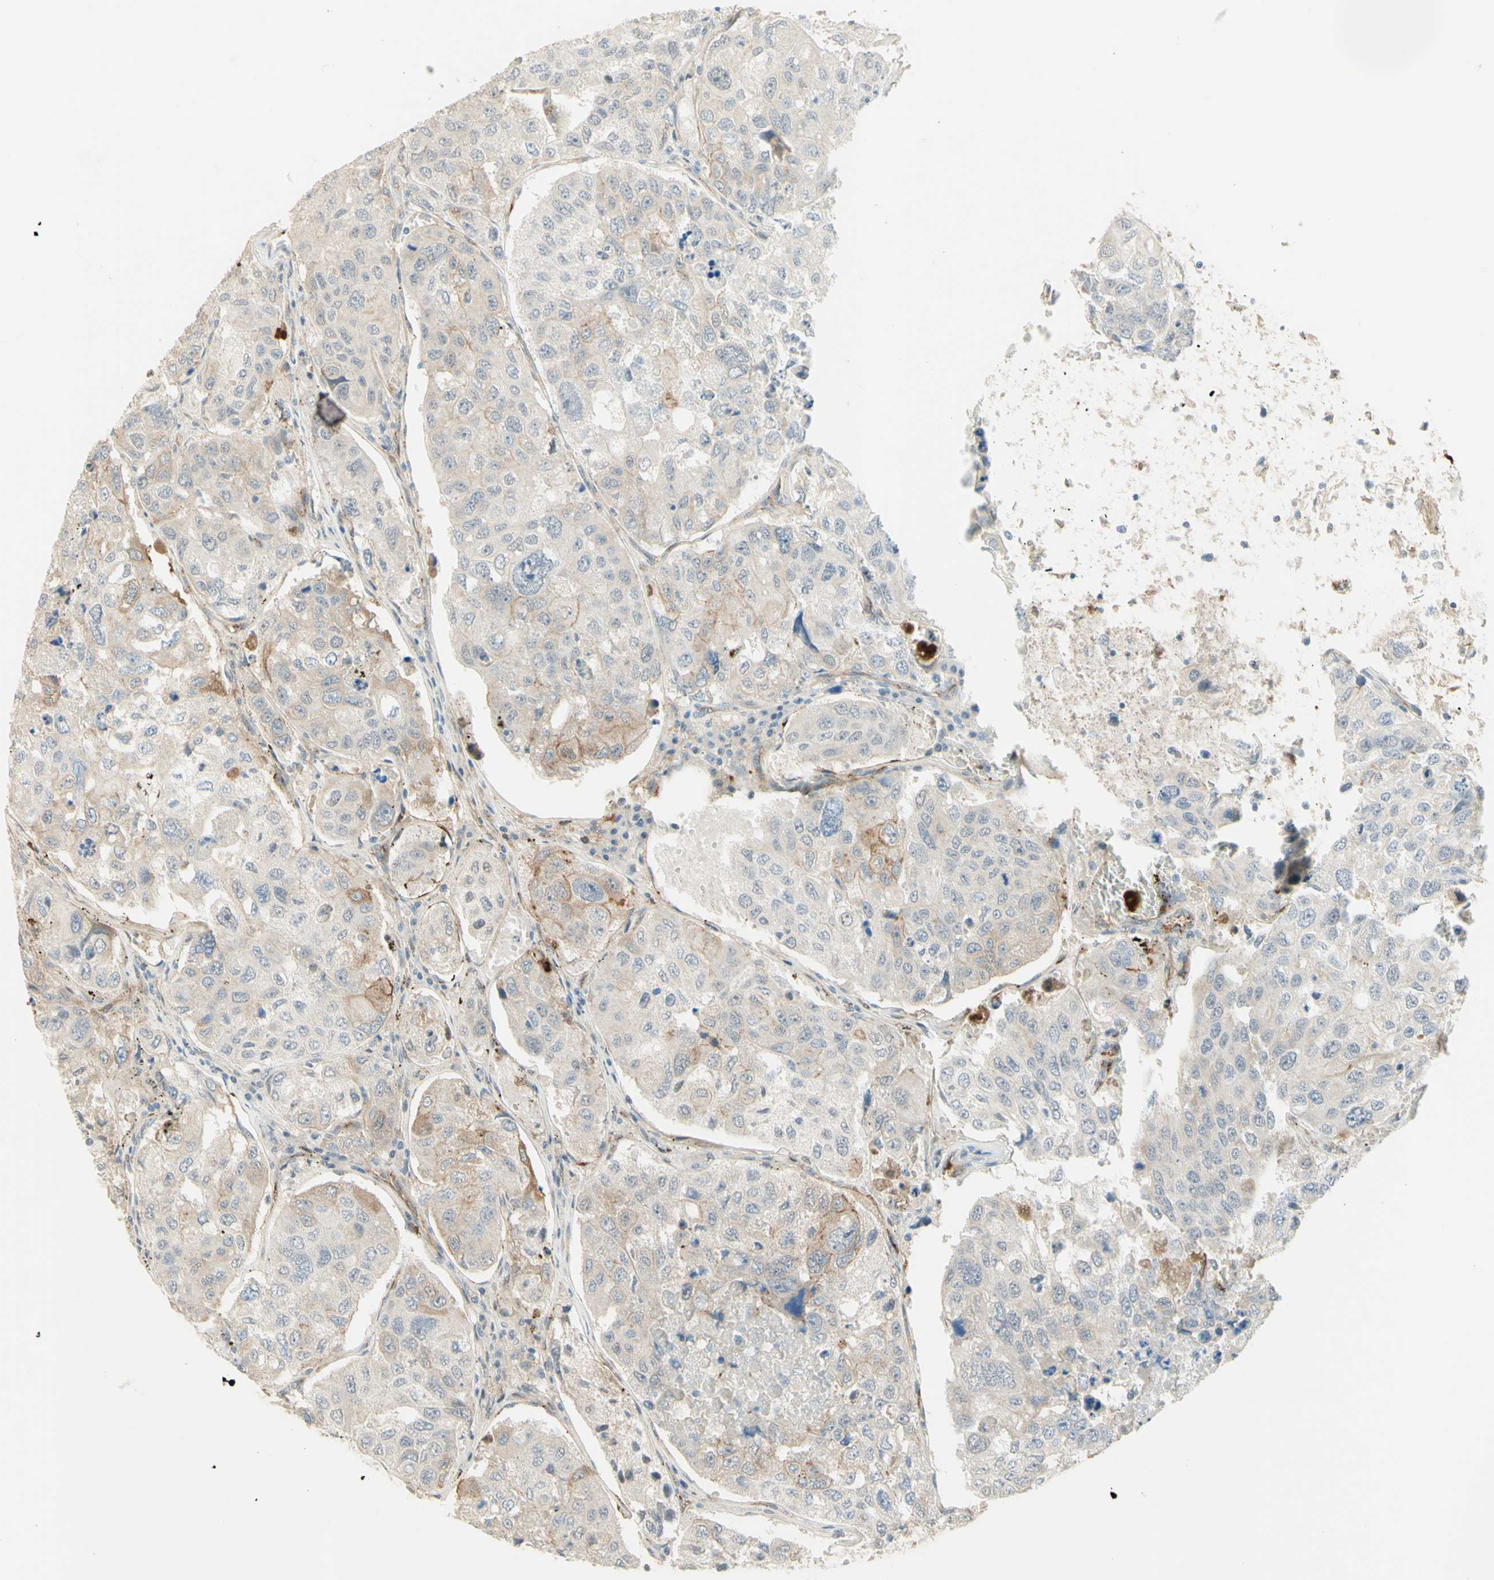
{"staining": {"intensity": "weak", "quantity": "<25%", "location": "cytoplasmic/membranous"}, "tissue": "urothelial cancer", "cell_type": "Tumor cells", "image_type": "cancer", "snomed": [{"axis": "morphology", "description": "Urothelial carcinoma, High grade"}, {"axis": "topography", "description": "Lymph node"}, {"axis": "topography", "description": "Urinary bladder"}], "caption": "DAB immunohistochemical staining of urothelial cancer shows no significant staining in tumor cells.", "gene": "ANGPT2", "patient": {"sex": "male", "age": 51}}